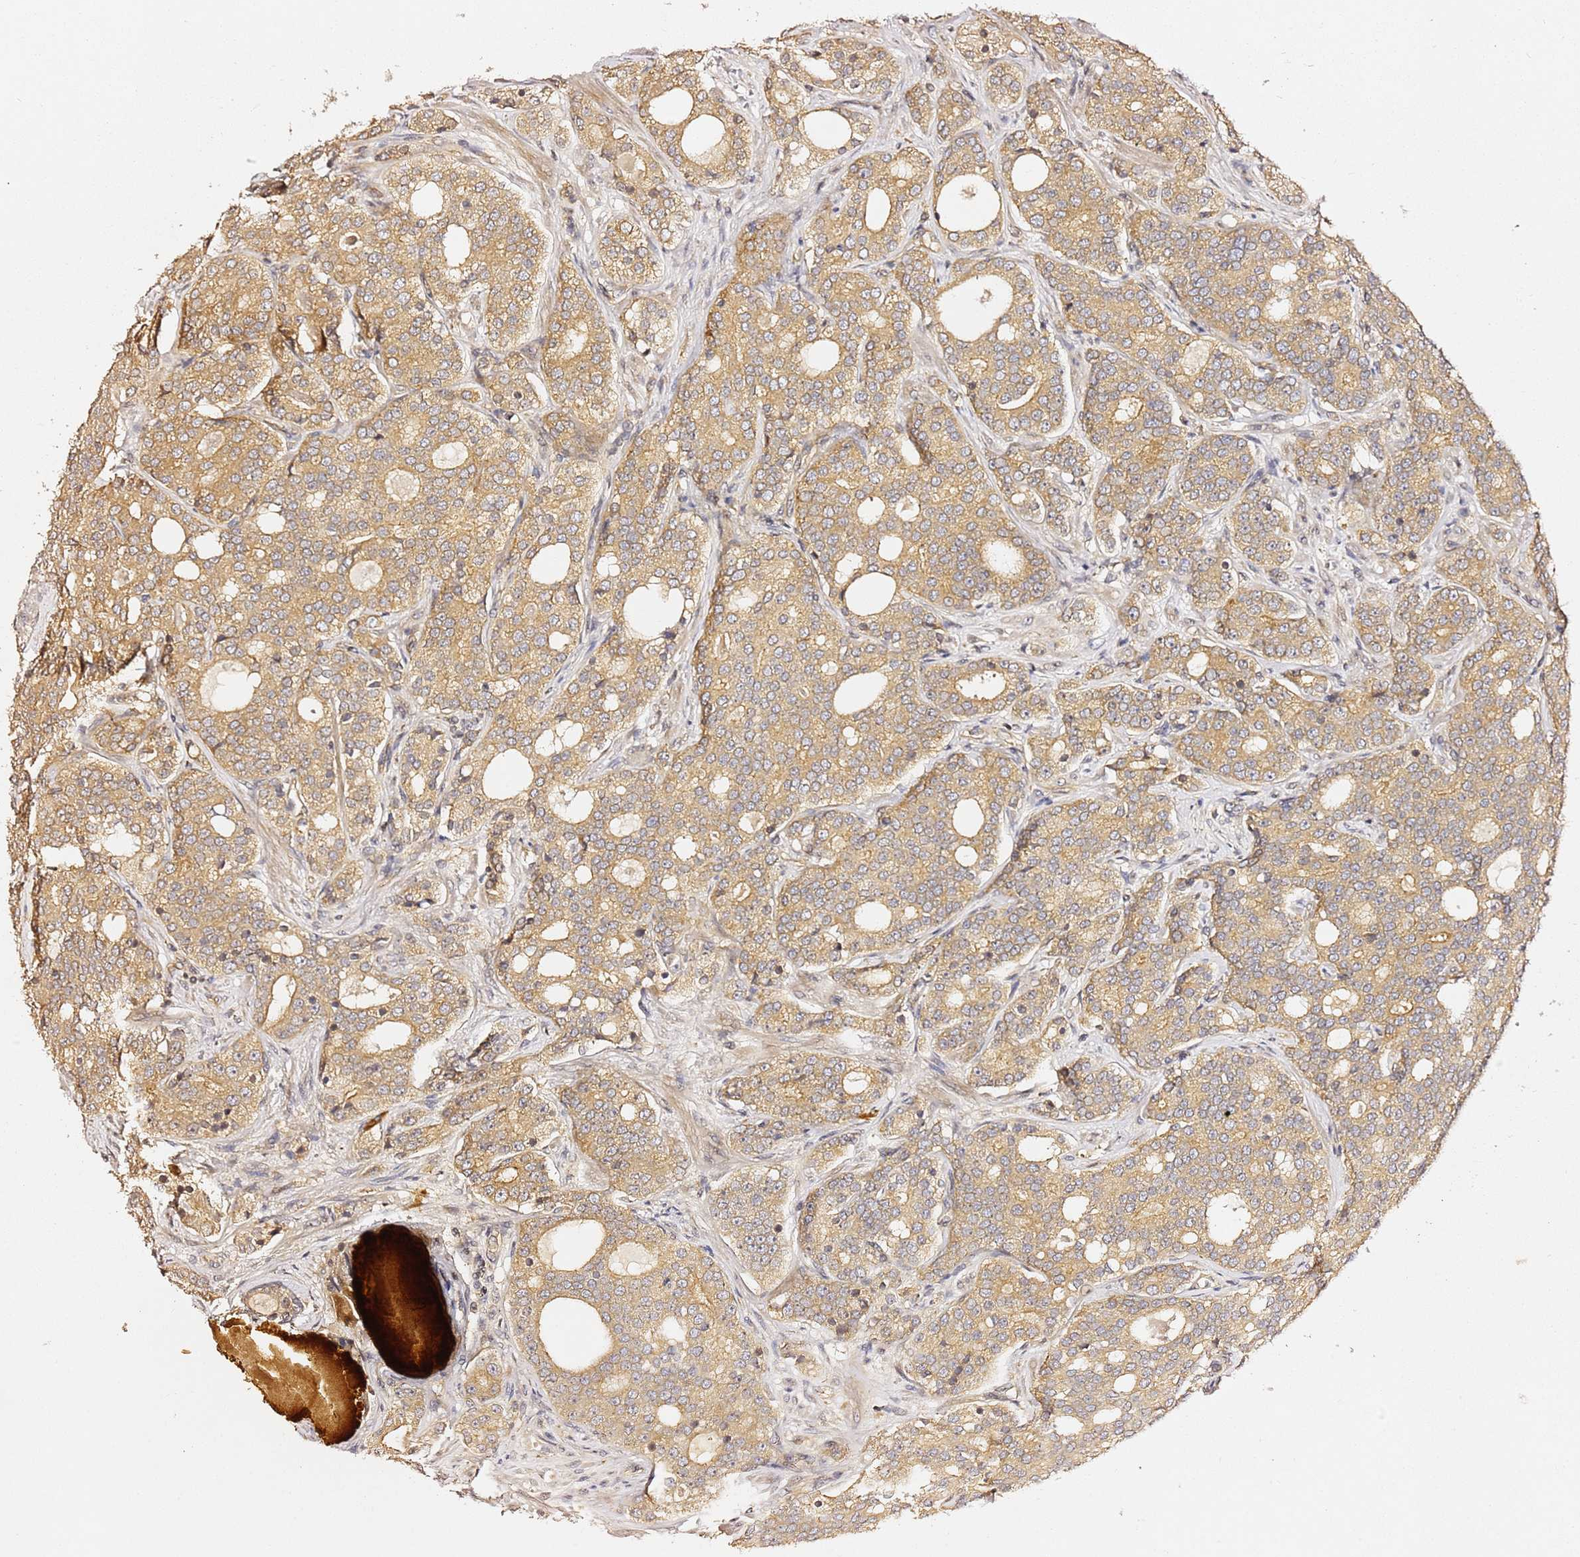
{"staining": {"intensity": "moderate", "quantity": ">75%", "location": "cytoplasmic/membranous"}, "tissue": "prostate cancer", "cell_type": "Tumor cells", "image_type": "cancer", "snomed": [{"axis": "morphology", "description": "Adenocarcinoma, High grade"}, {"axis": "topography", "description": "Prostate"}], "caption": "Prostate adenocarcinoma (high-grade) stained with a brown dye exhibits moderate cytoplasmic/membranous positive staining in about >75% of tumor cells.", "gene": "OSBPL2", "patient": {"sex": "male", "age": 64}}